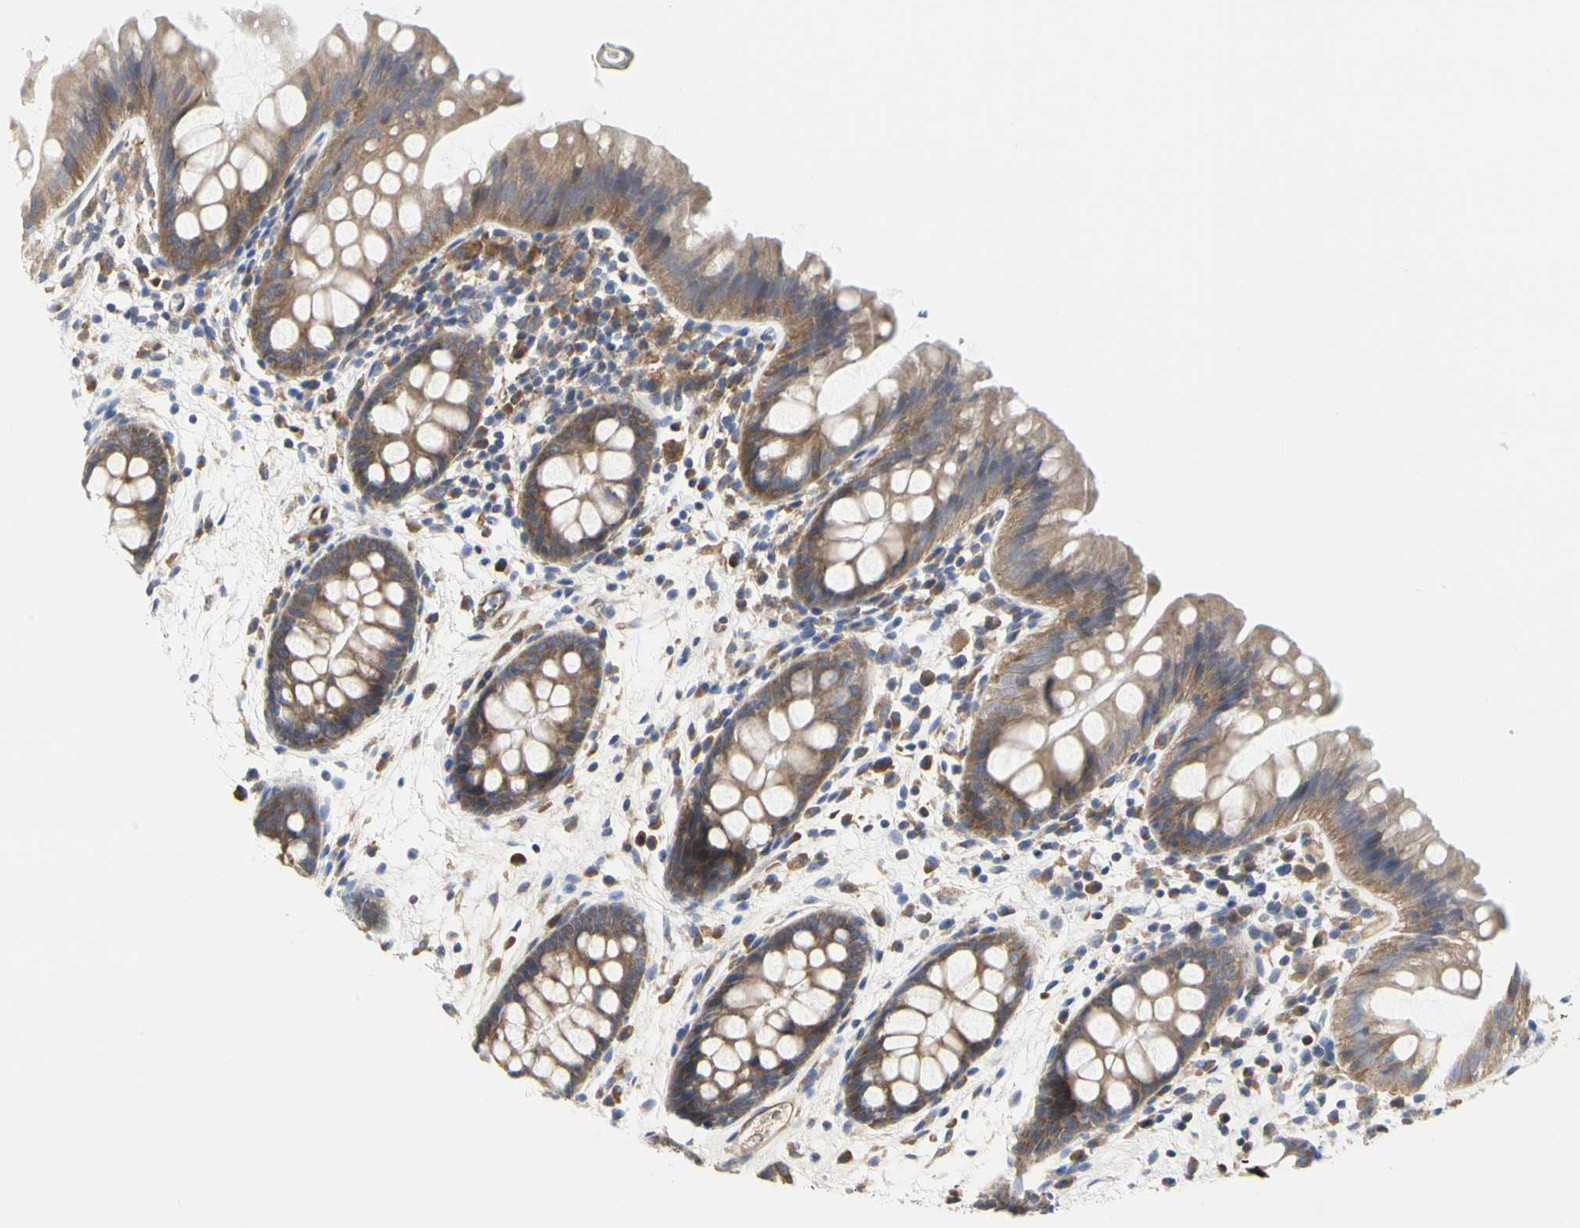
{"staining": {"intensity": "strong", "quantity": ">75%", "location": "cytoplasmic/membranous"}, "tissue": "colon", "cell_type": "Endothelial cells", "image_type": "normal", "snomed": [{"axis": "morphology", "description": "Normal tissue, NOS"}, {"axis": "topography", "description": "Smooth muscle"}, {"axis": "topography", "description": "Colon"}], "caption": "A photomicrograph showing strong cytoplasmic/membranous expression in about >75% of endothelial cells in unremarkable colon, as visualized by brown immunohistochemical staining.", "gene": "C3orf52", "patient": {"sex": "male", "age": 67}}